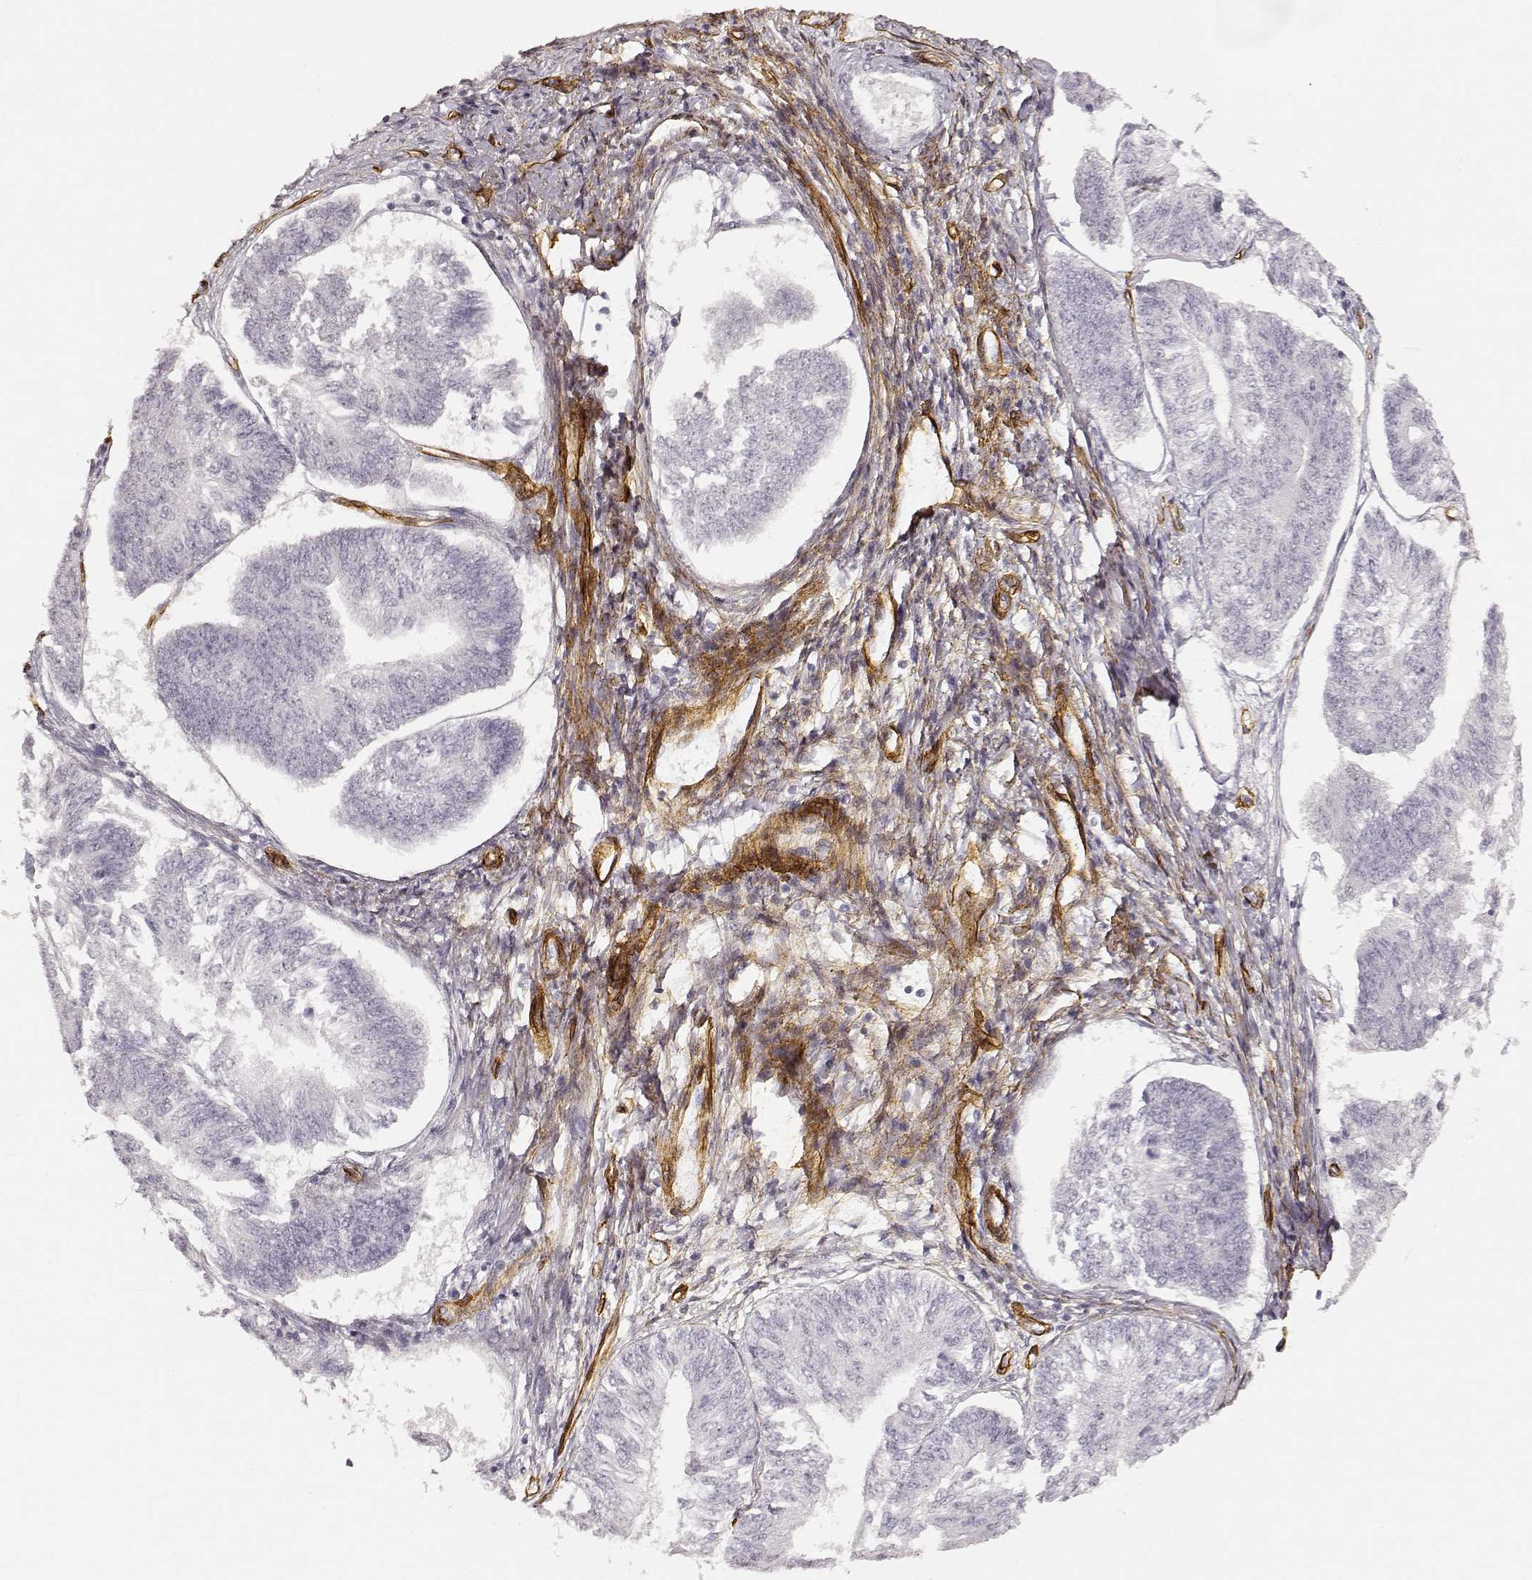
{"staining": {"intensity": "negative", "quantity": "none", "location": "none"}, "tissue": "endometrial cancer", "cell_type": "Tumor cells", "image_type": "cancer", "snomed": [{"axis": "morphology", "description": "Adenocarcinoma, NOS"}, {"axis": "topography", "description": "Endometrium"}], "caption": "Endometrial adenocarcinoma was stained to show a protein in brown. There is no significant positivity in tumor cells.", "gene": "LAMA4", "patient": {"sex": "female", "age": 58}}